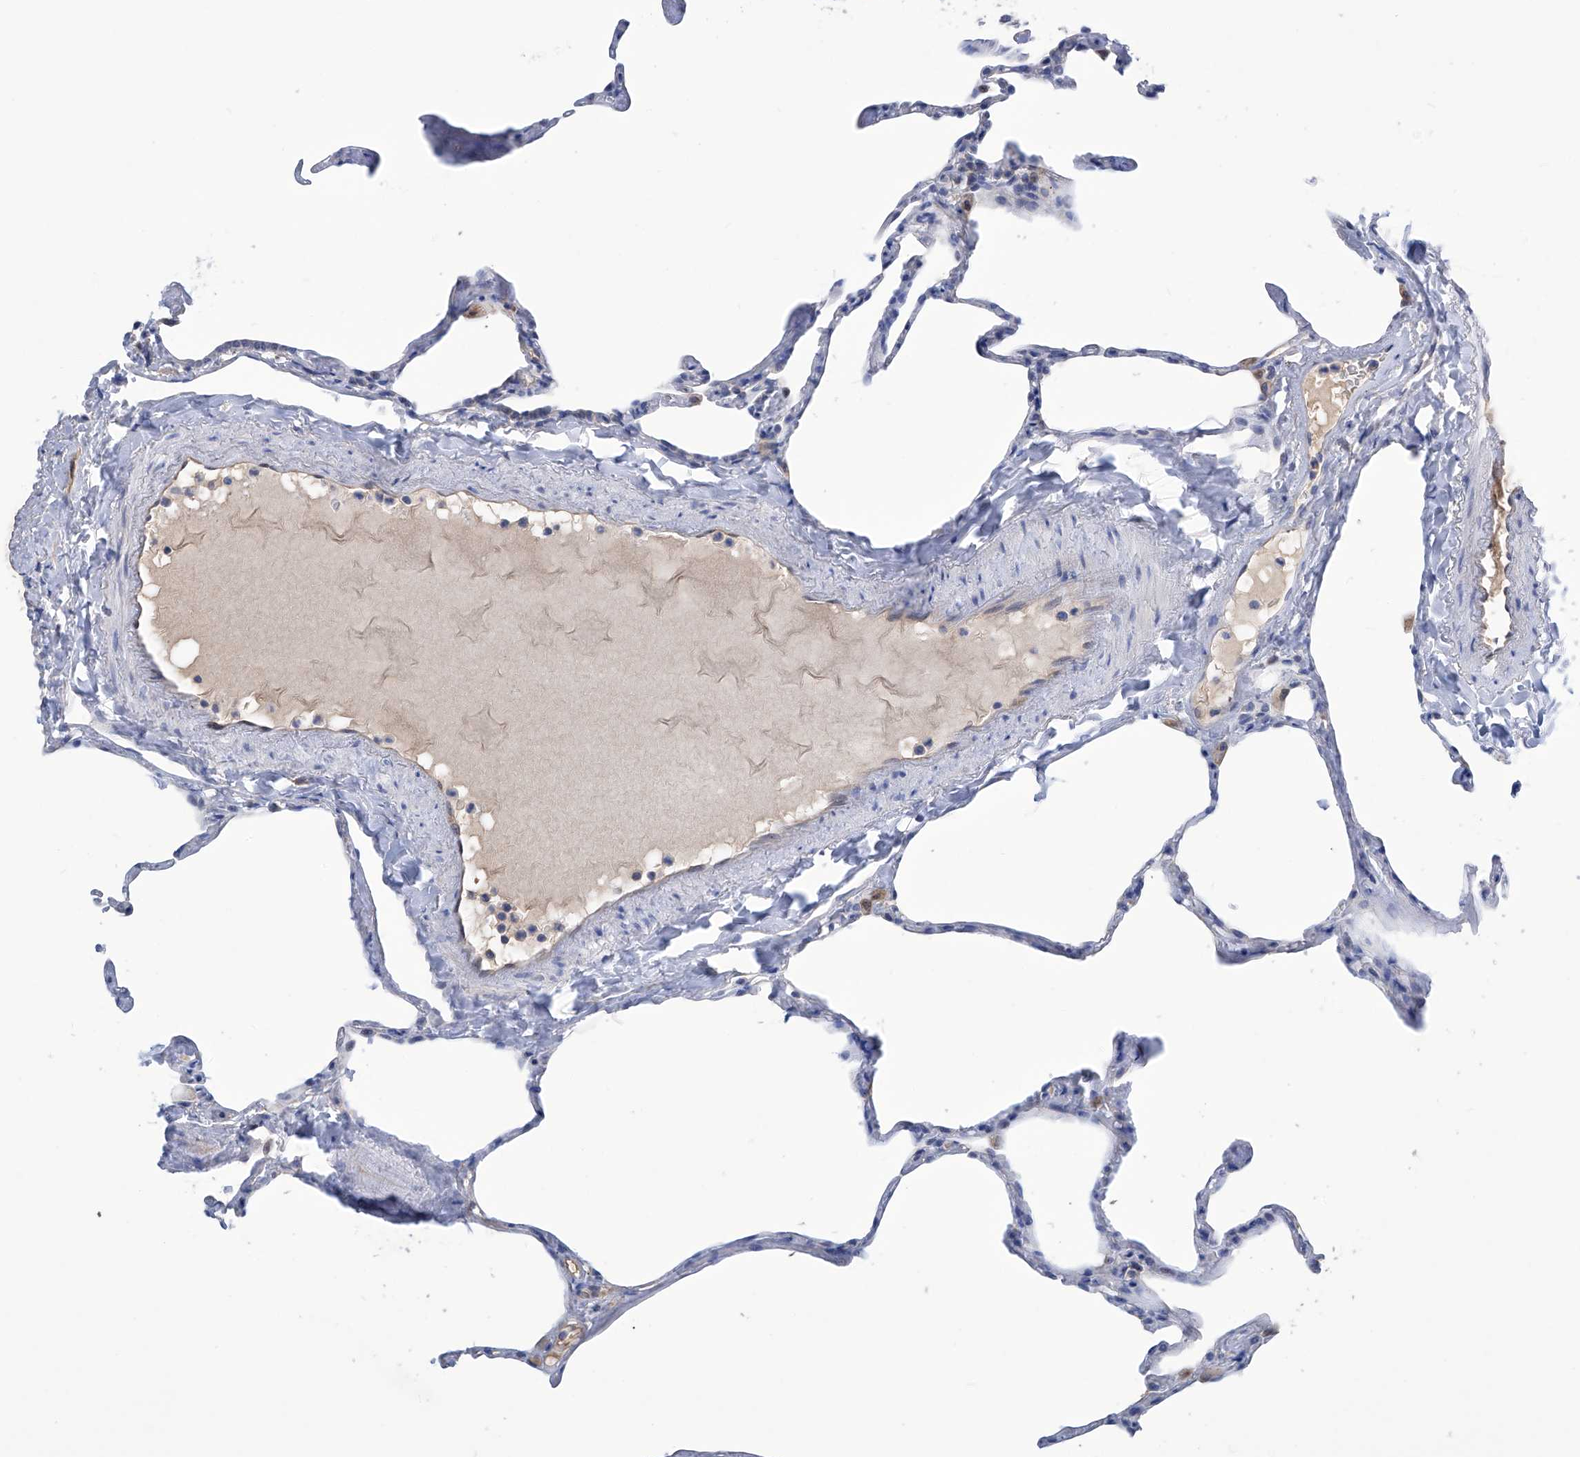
{"staining": {"intensity": "negative", "quantity": "none", "location": "none"}, "tissue": "lung", "cell_type": "Alveolar cells", "image_type": "normal", "snomed": [{"axis": "morphology", "description": "Normal tissue, NOS"}, {"axis": "topography", "description": "Lung"}], "caption": "Immunohistochemistry histopathology image of benign lung: human lung stained with DAB (3,3'-diaminobenzidine) demonstrates no significant protein expression in alveolar cells. Brightfield microscopy of IHC stained with DAB (3,3'-diaminobenzidine) (brown) and hematoxylin (blue), captured at high magnification.", "gene": "PGM3", "patient": {"sex": "male", "age": 65}}